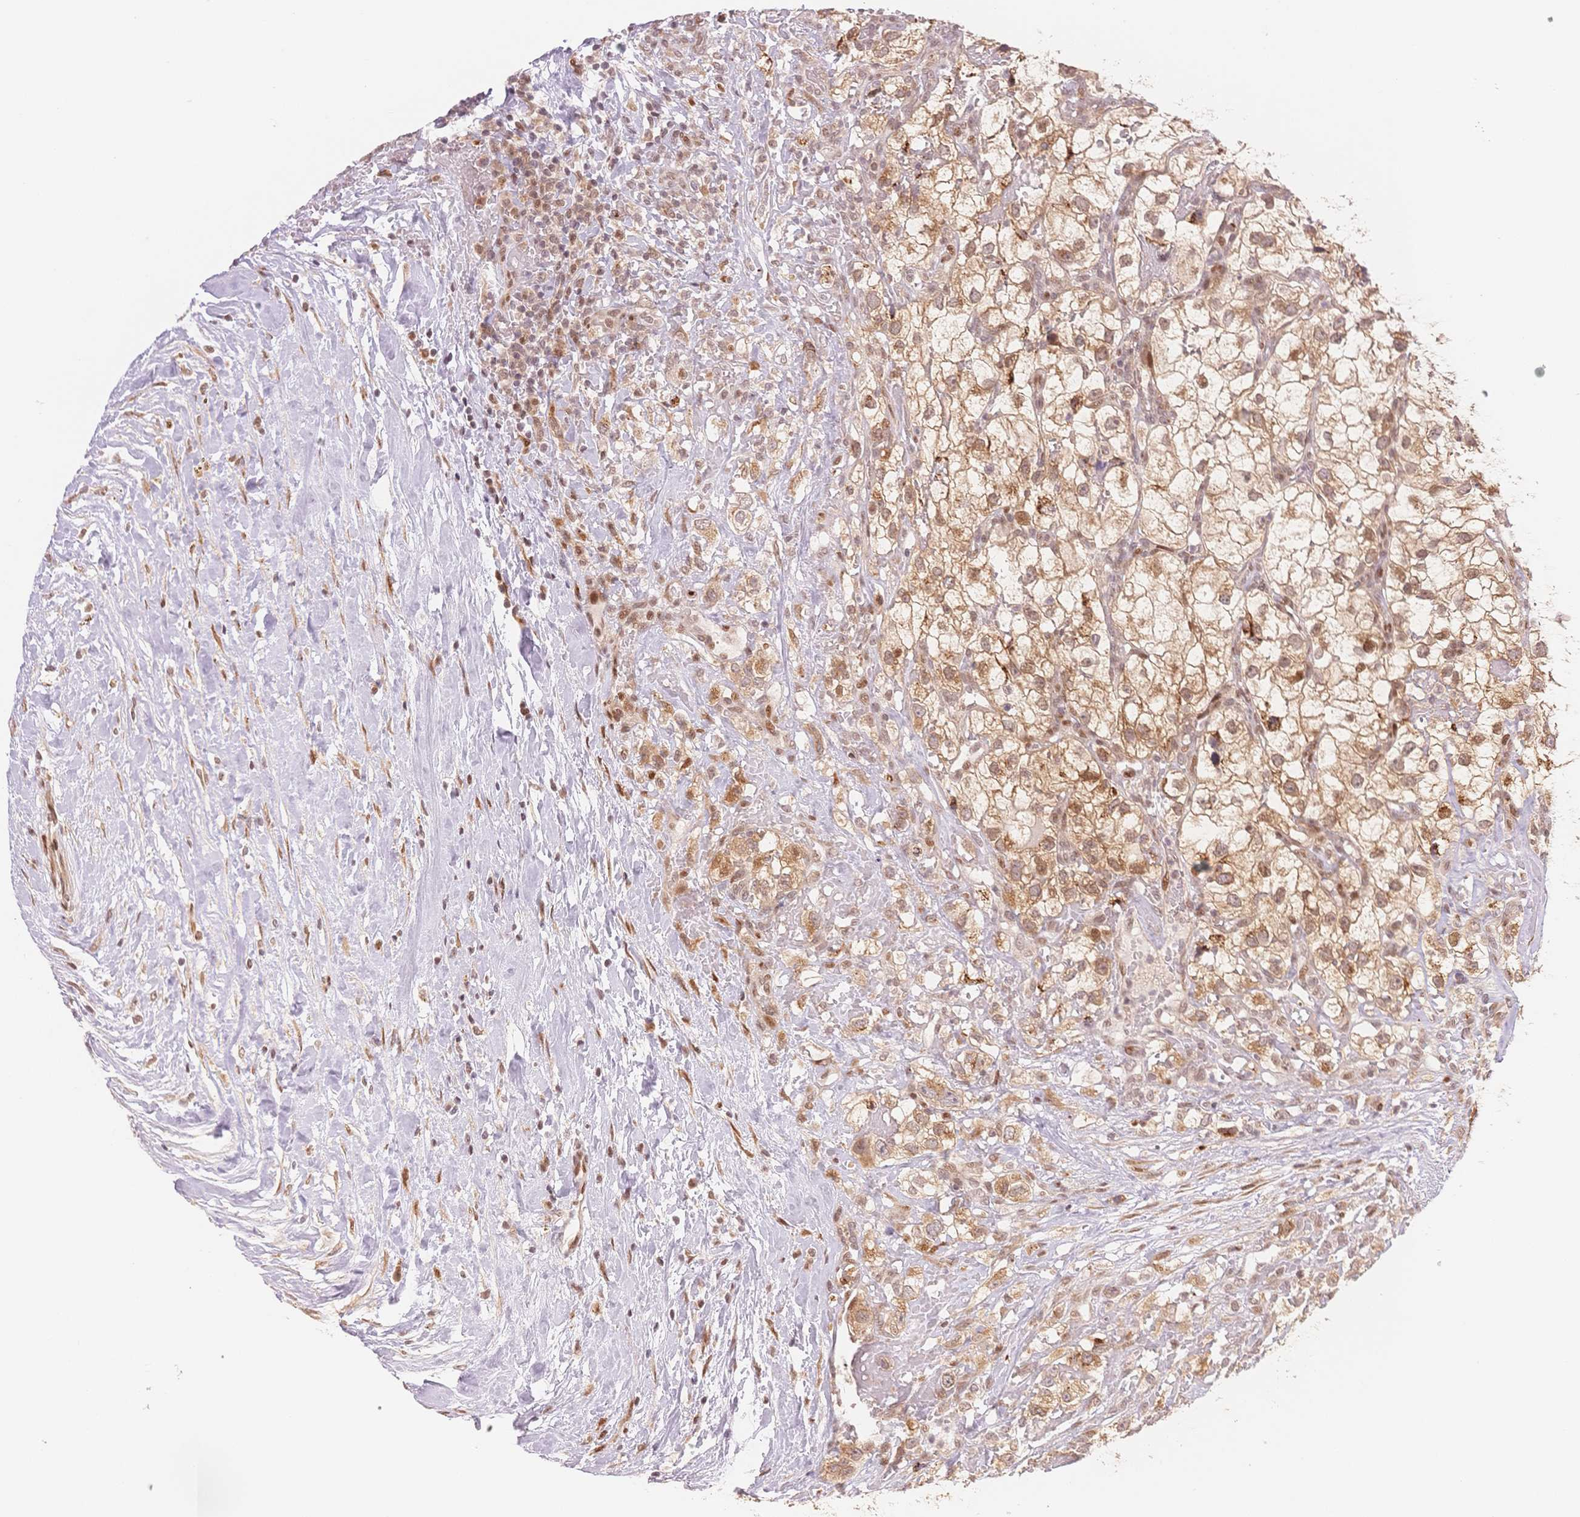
{"staining": {"intensity": "moderate", "quantity": ">75%", "location": "cytoplasmic/membranous,nuclear"}, "tissue": "renal cancer", "cell_type": "Tumor cells", "image_type": "cancer", "snomed": [{"axis": "morphology", "description": "Adenocarcinoma, NOS"}, {"axis": "topography", "description": "Kidney"}], "caption": "An immunohistochemistry (IHC) photomicrograph of neoplastic tissue is shown. Protein staining in brown shows moderate cytoplasmic/membranous and nuclear positivity in renal cancer (adenocarcinoma) within tumor cells.", "gene": "STK39", "patient": {"sex": "male", "age": 59}}